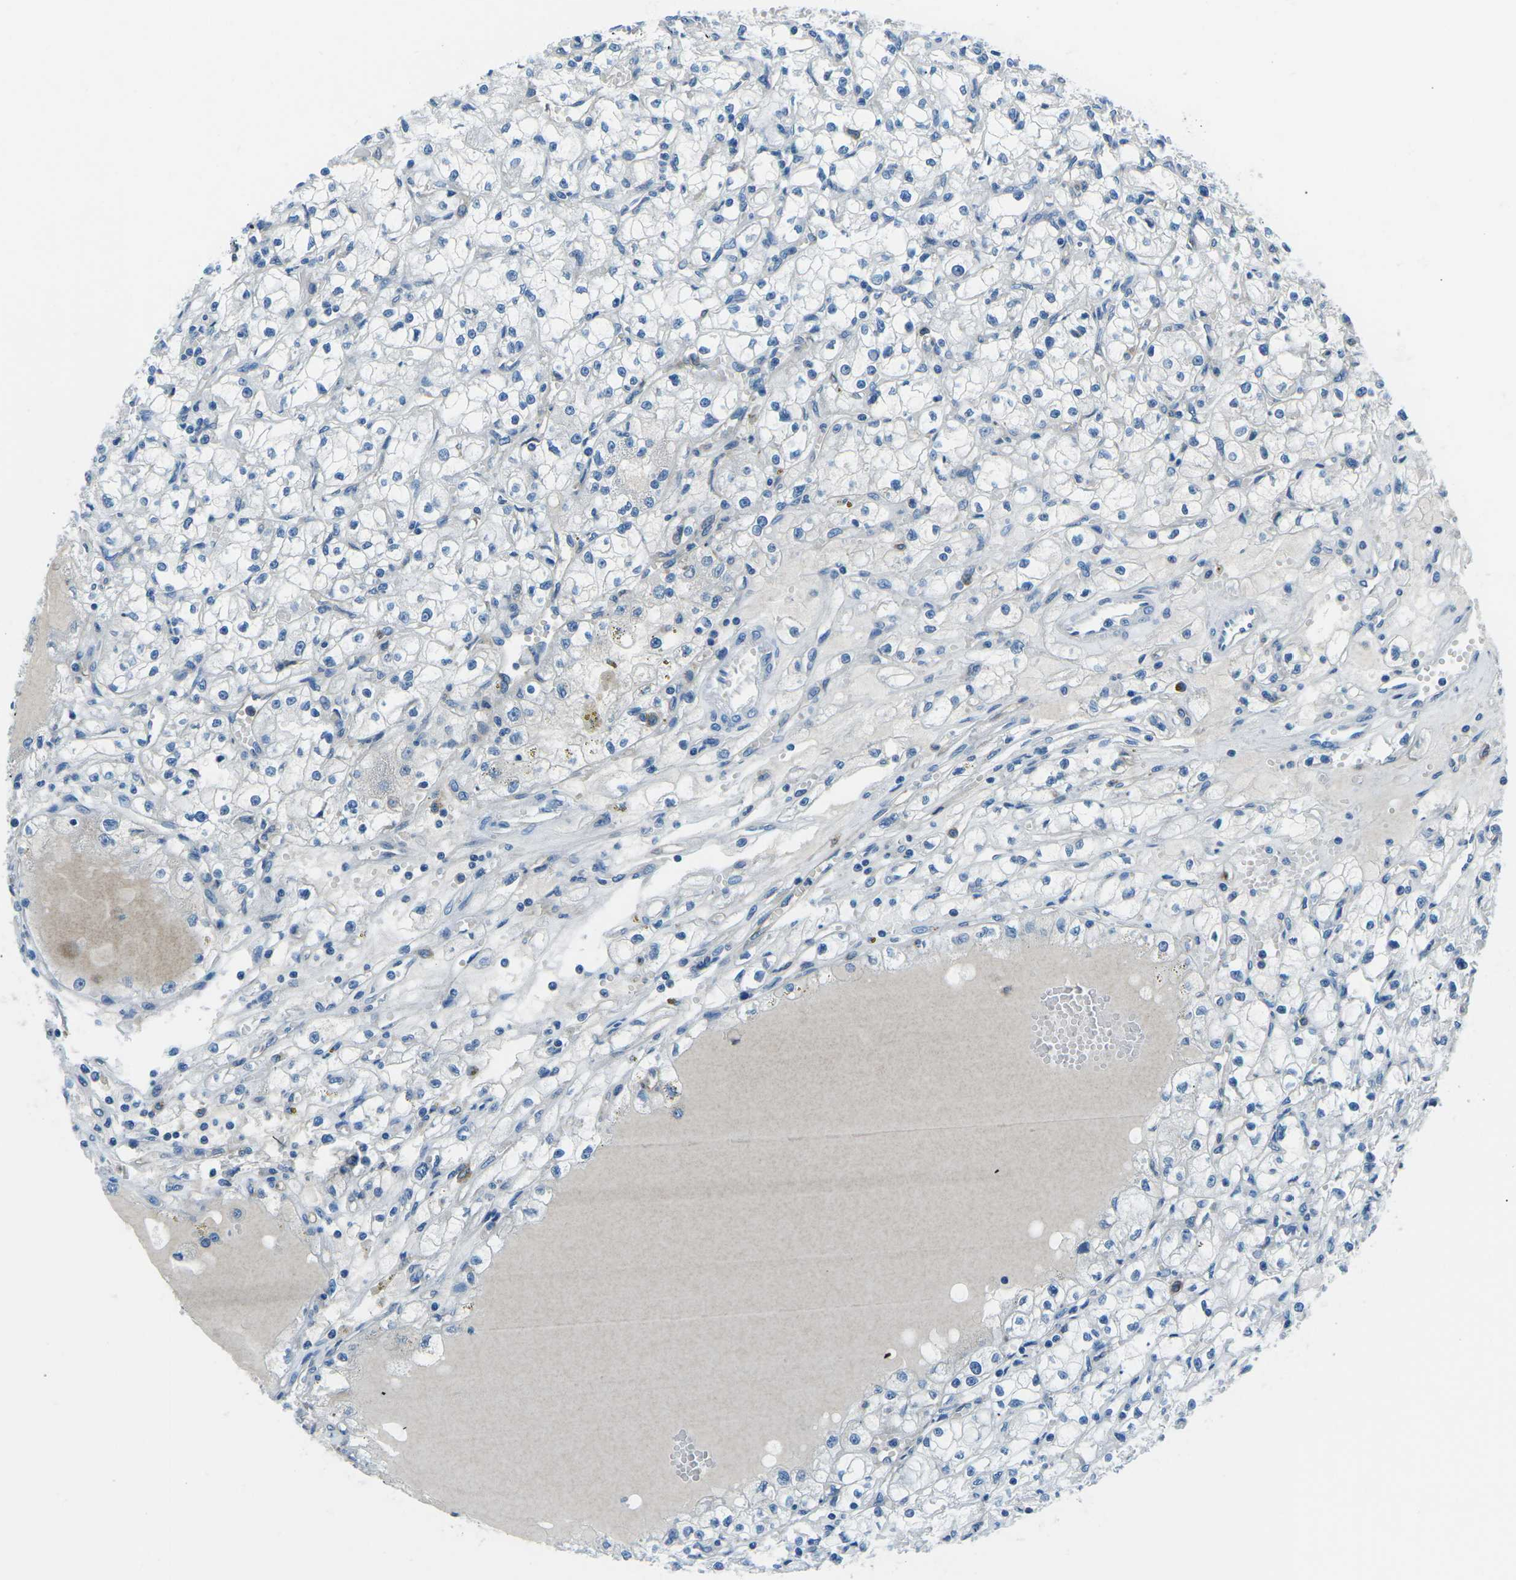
{"staining": {"intensity": "negative", "quantity": "none", "location": "none"}, "tissue": "renal cancer", "cell_type": "Tumor cells", "image_type": "cancer", "snomed": [{"axis": "morphology", "description": "Adenocarcinoma, NOS"}, {"axis": "topography", "description": "Kidney"}], "caption": "Immunohistochemistry (IHC) micrograph of human renal cancer stained for a protein (brown), which reveals no expression in tumor cells.", "gene": "CD1D", "patient": {"sex": "male", "age": 56}}